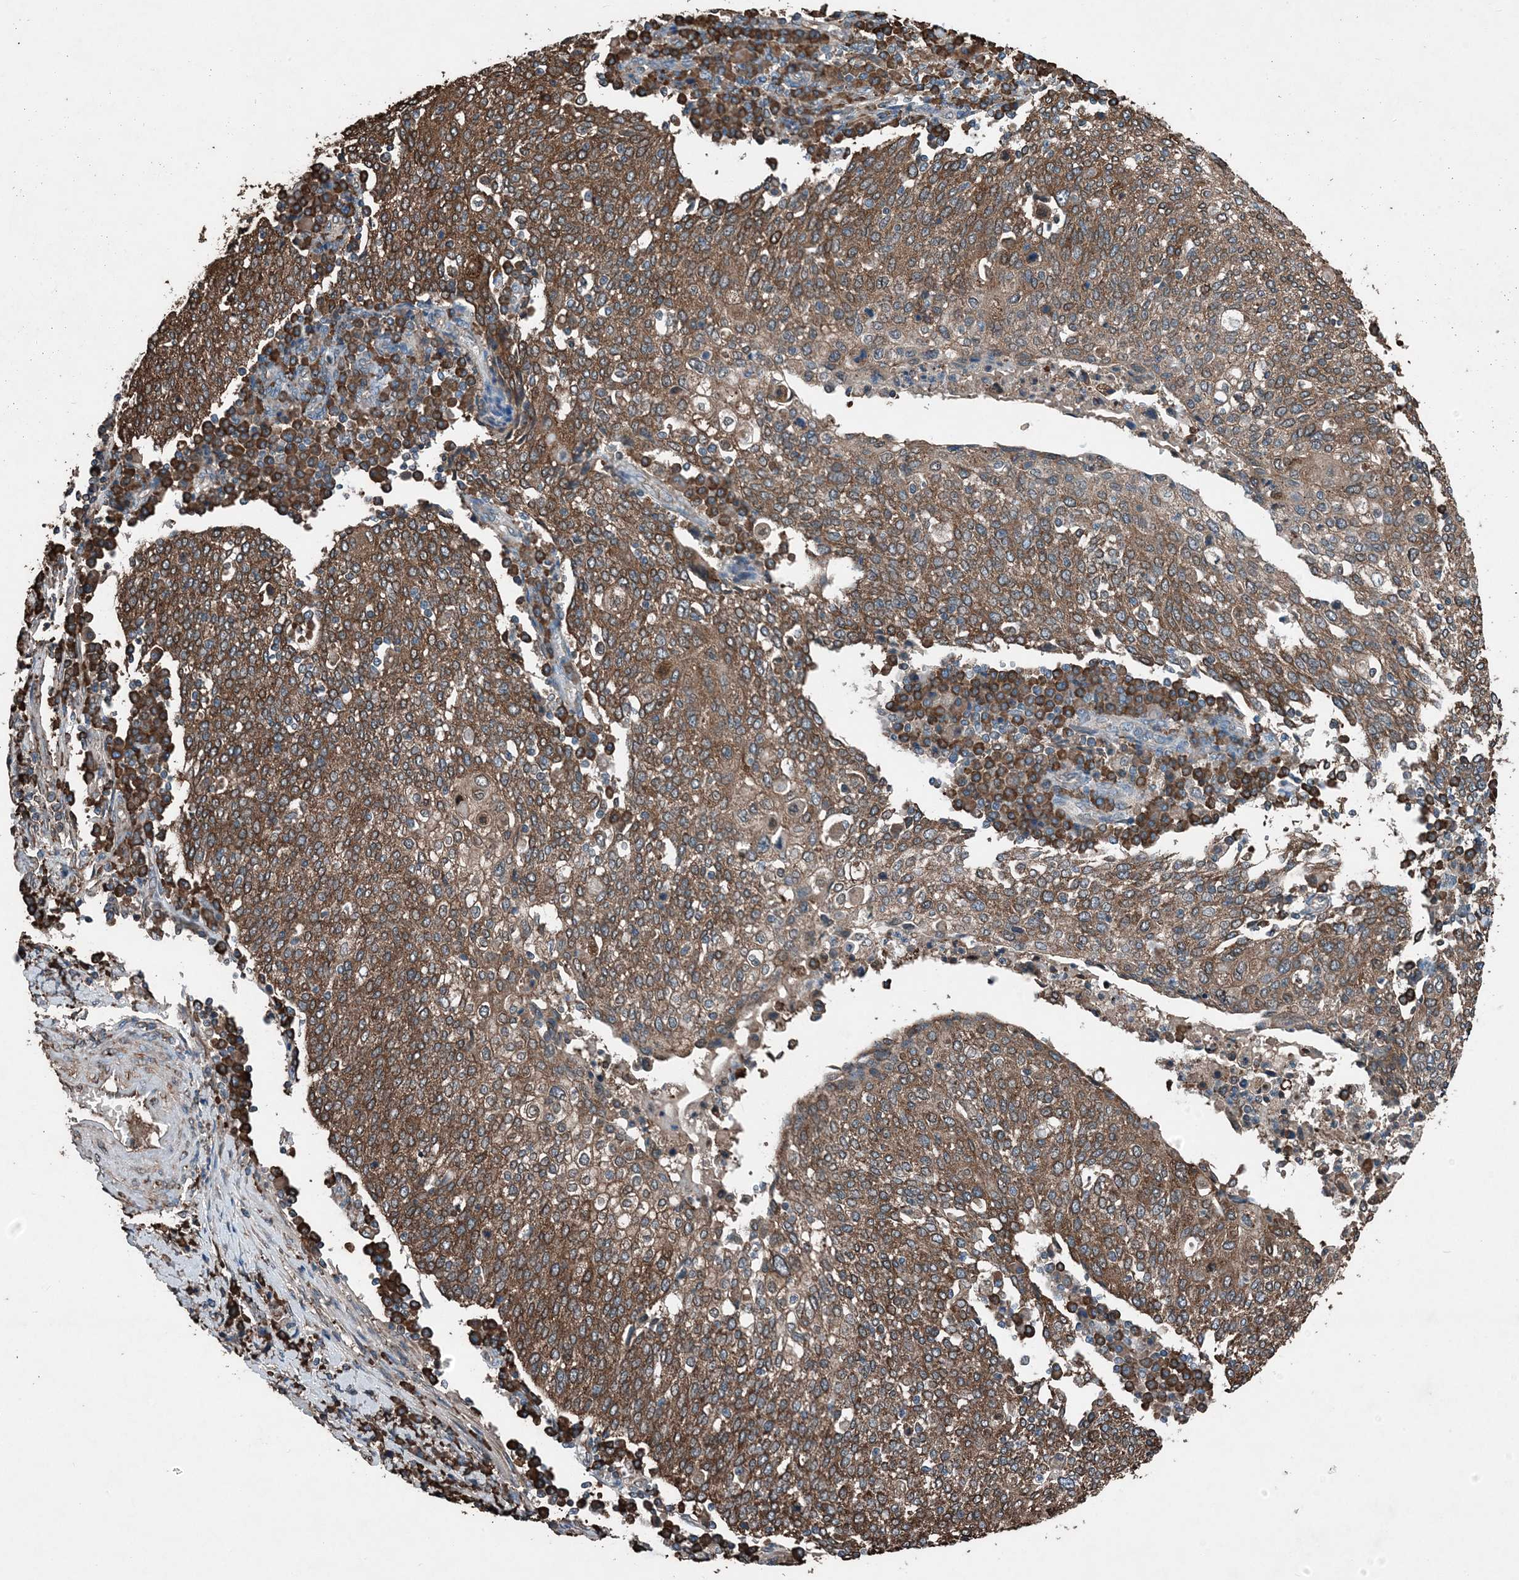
{"staining": {"intensity": "strong", "quantity": ">75%", "location": "cytoplasmic/membranous"}, "tissue": "cervical cancer", "cell_type": "Tumor cells", "image_type": "cancer", "snomed": [{"axis": "morphology", "description": "Squamous cell carcinoma, NOS"}, {"axis": "topography", "description": "Cervix"}], "caption": "Protein expression analysis of squamous cell carcinoma (cervical) exhibits strong cytoplasmic/membranous positivity in approximately >75% of tumor cells.", "gene": "PDIA6", "patient": {"sex": "female", "age": 40}}